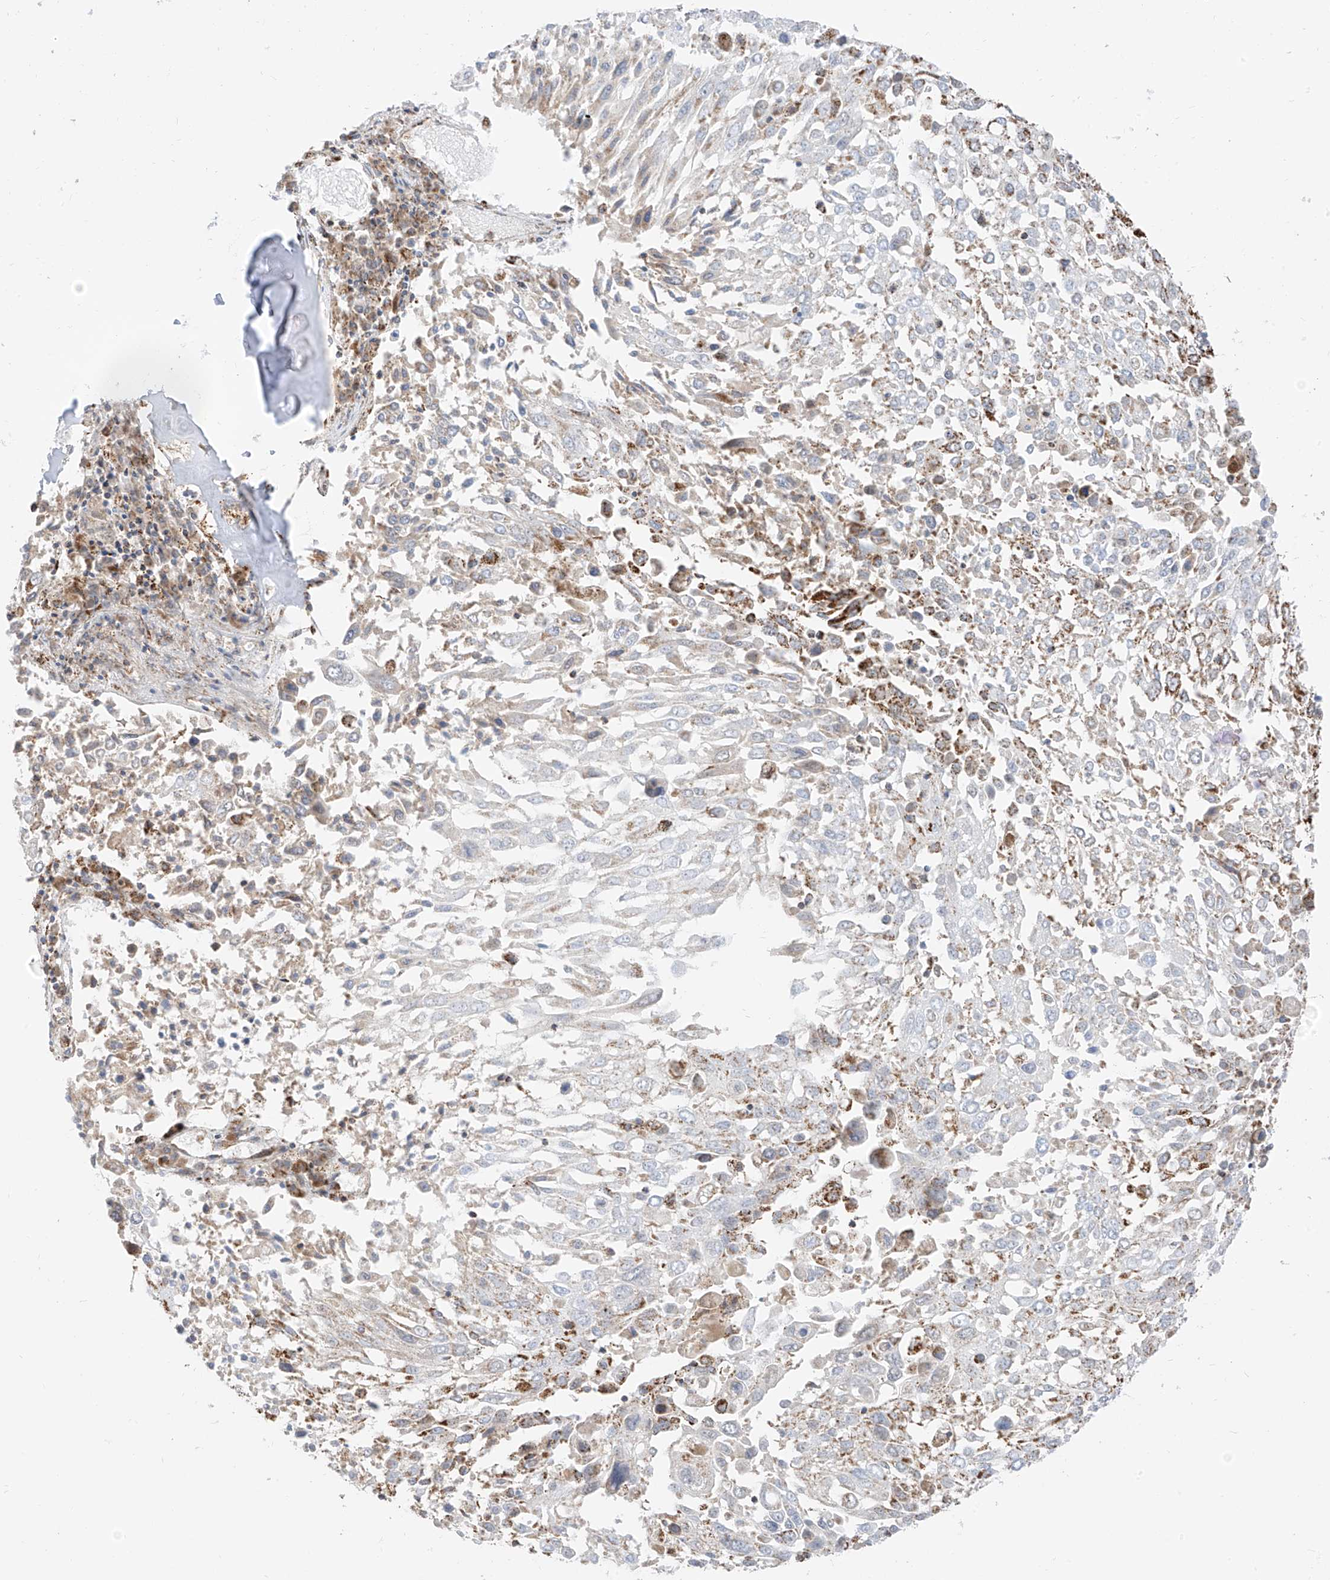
{"staining": {"intensity": "moderate", "quantity": "<25%", "location": "cytoplasmic/membranous"}, "tissue": "lung cancer", "cell_type": "Tumor cells", "image_type": "cancer", "snomed": [{"axis": "morphology", "description": "Squamous cell carcinoma, NOS"}, {"axis": "topography", "description": "Lung"}], "caption": "This photomicrograph shows immunohistochemistry staining of human lung squamous cell carcinoma, with low moderate cytoplasmic/membranous expression in approximately <25% of tumor cells.", "gene": "ETHE1", "patient": {"sex": "male", "age": 65}}